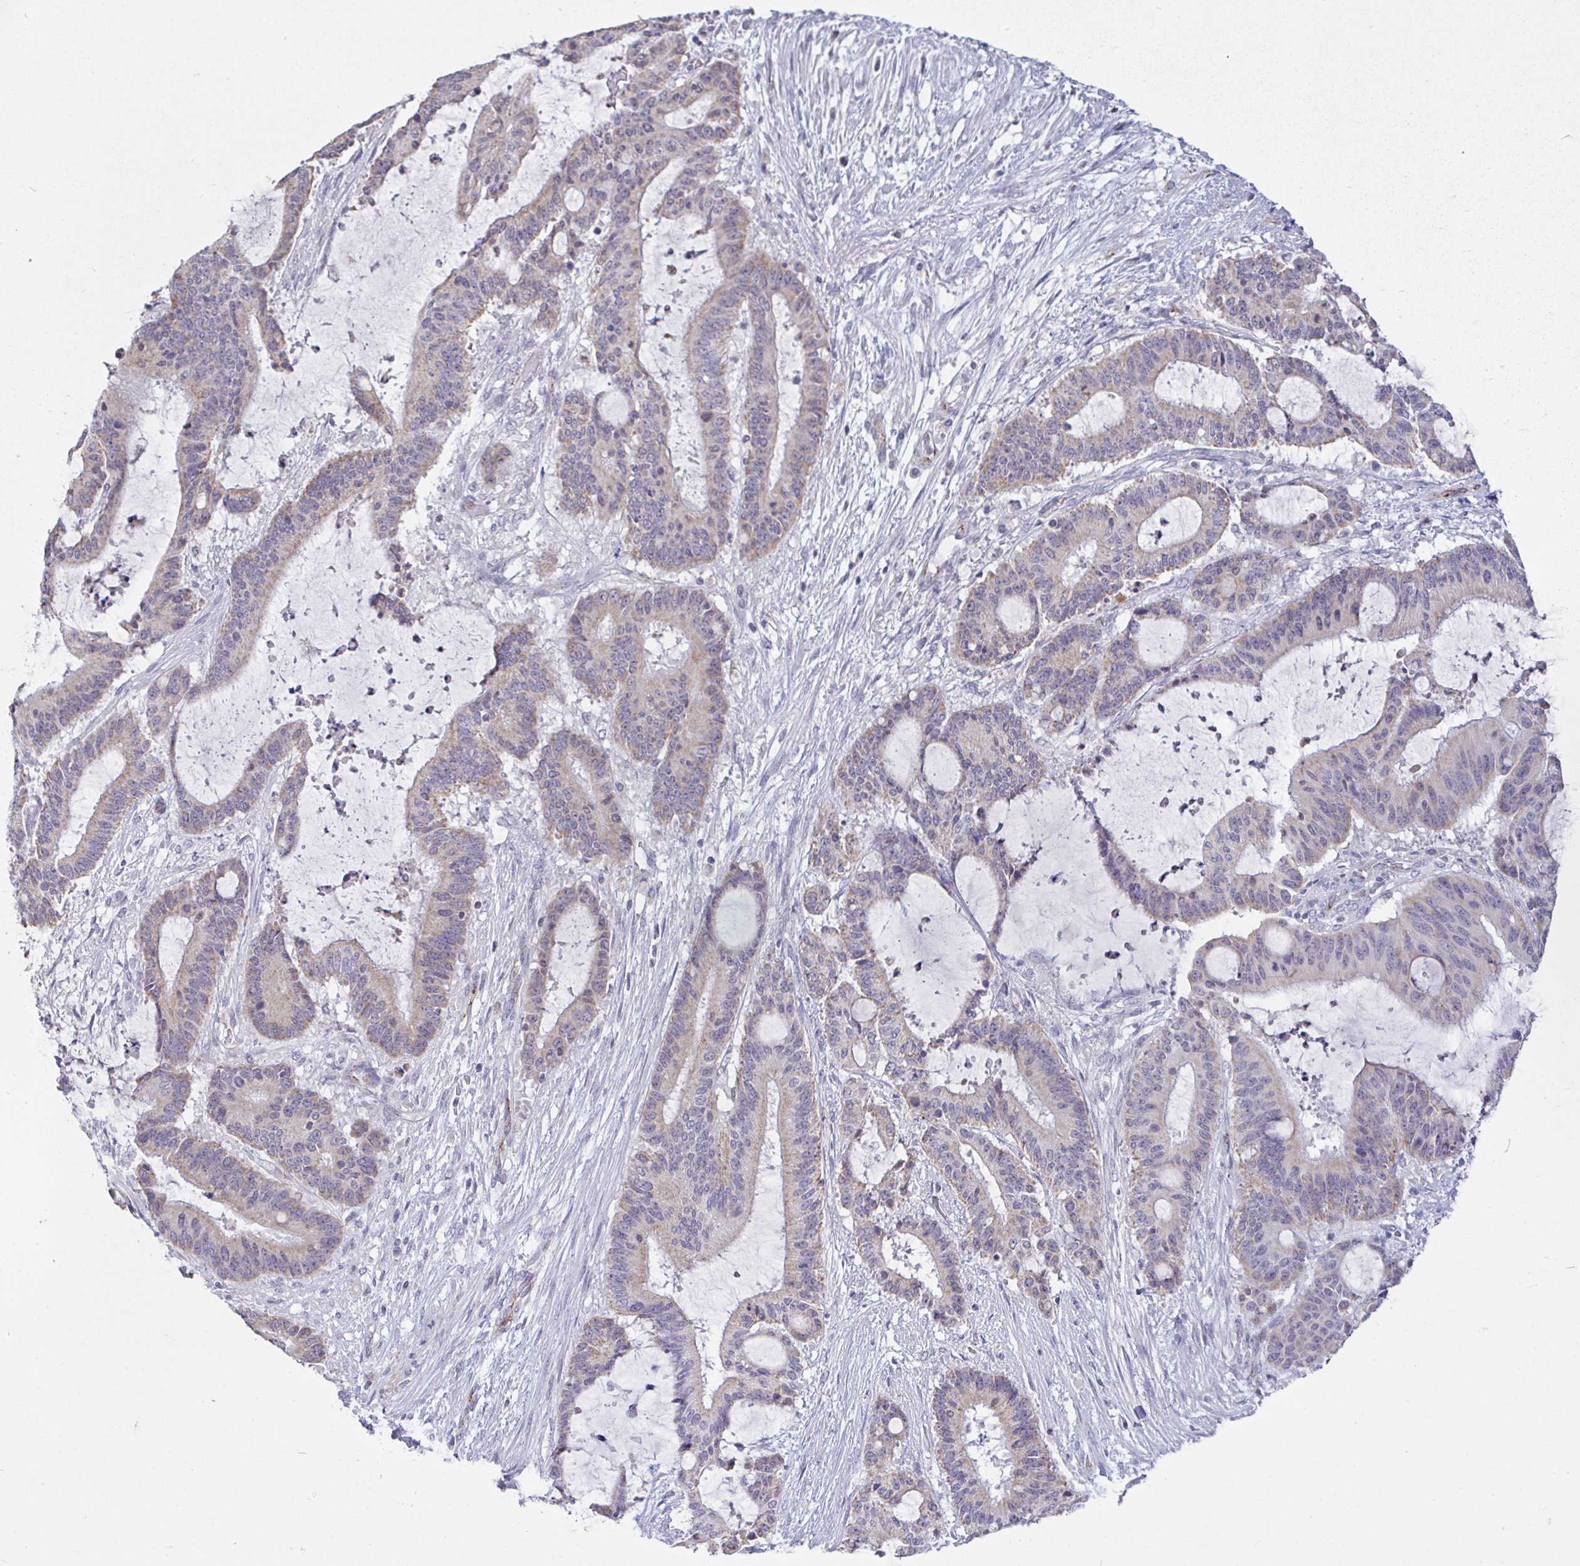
{"staining": {"intensity": "weak", "quantity": "<25%", "location": "cytoplasmic/membranous"}, "tissue": "liver cancer", "cell_type": "Tumor cells", "image_type": "cancer", "snomed": [{"axis": "morphology", "description": "Normal tissue, NOS"}, {"axis": "morphology", "description": "Cholangiocarcinoma"}, {"axis": "topography", "description": "Liver"}, {"axis": "topography", "description": "Peripheral nerve tissue"}], "caption": "Immunohistochemistry (IHC) image of human liver cancer stained for a protein (brown), which displays no positivity in tumor cells.", "gene": "PLCD4", "patient": {"sex": "female", "age": 73}}